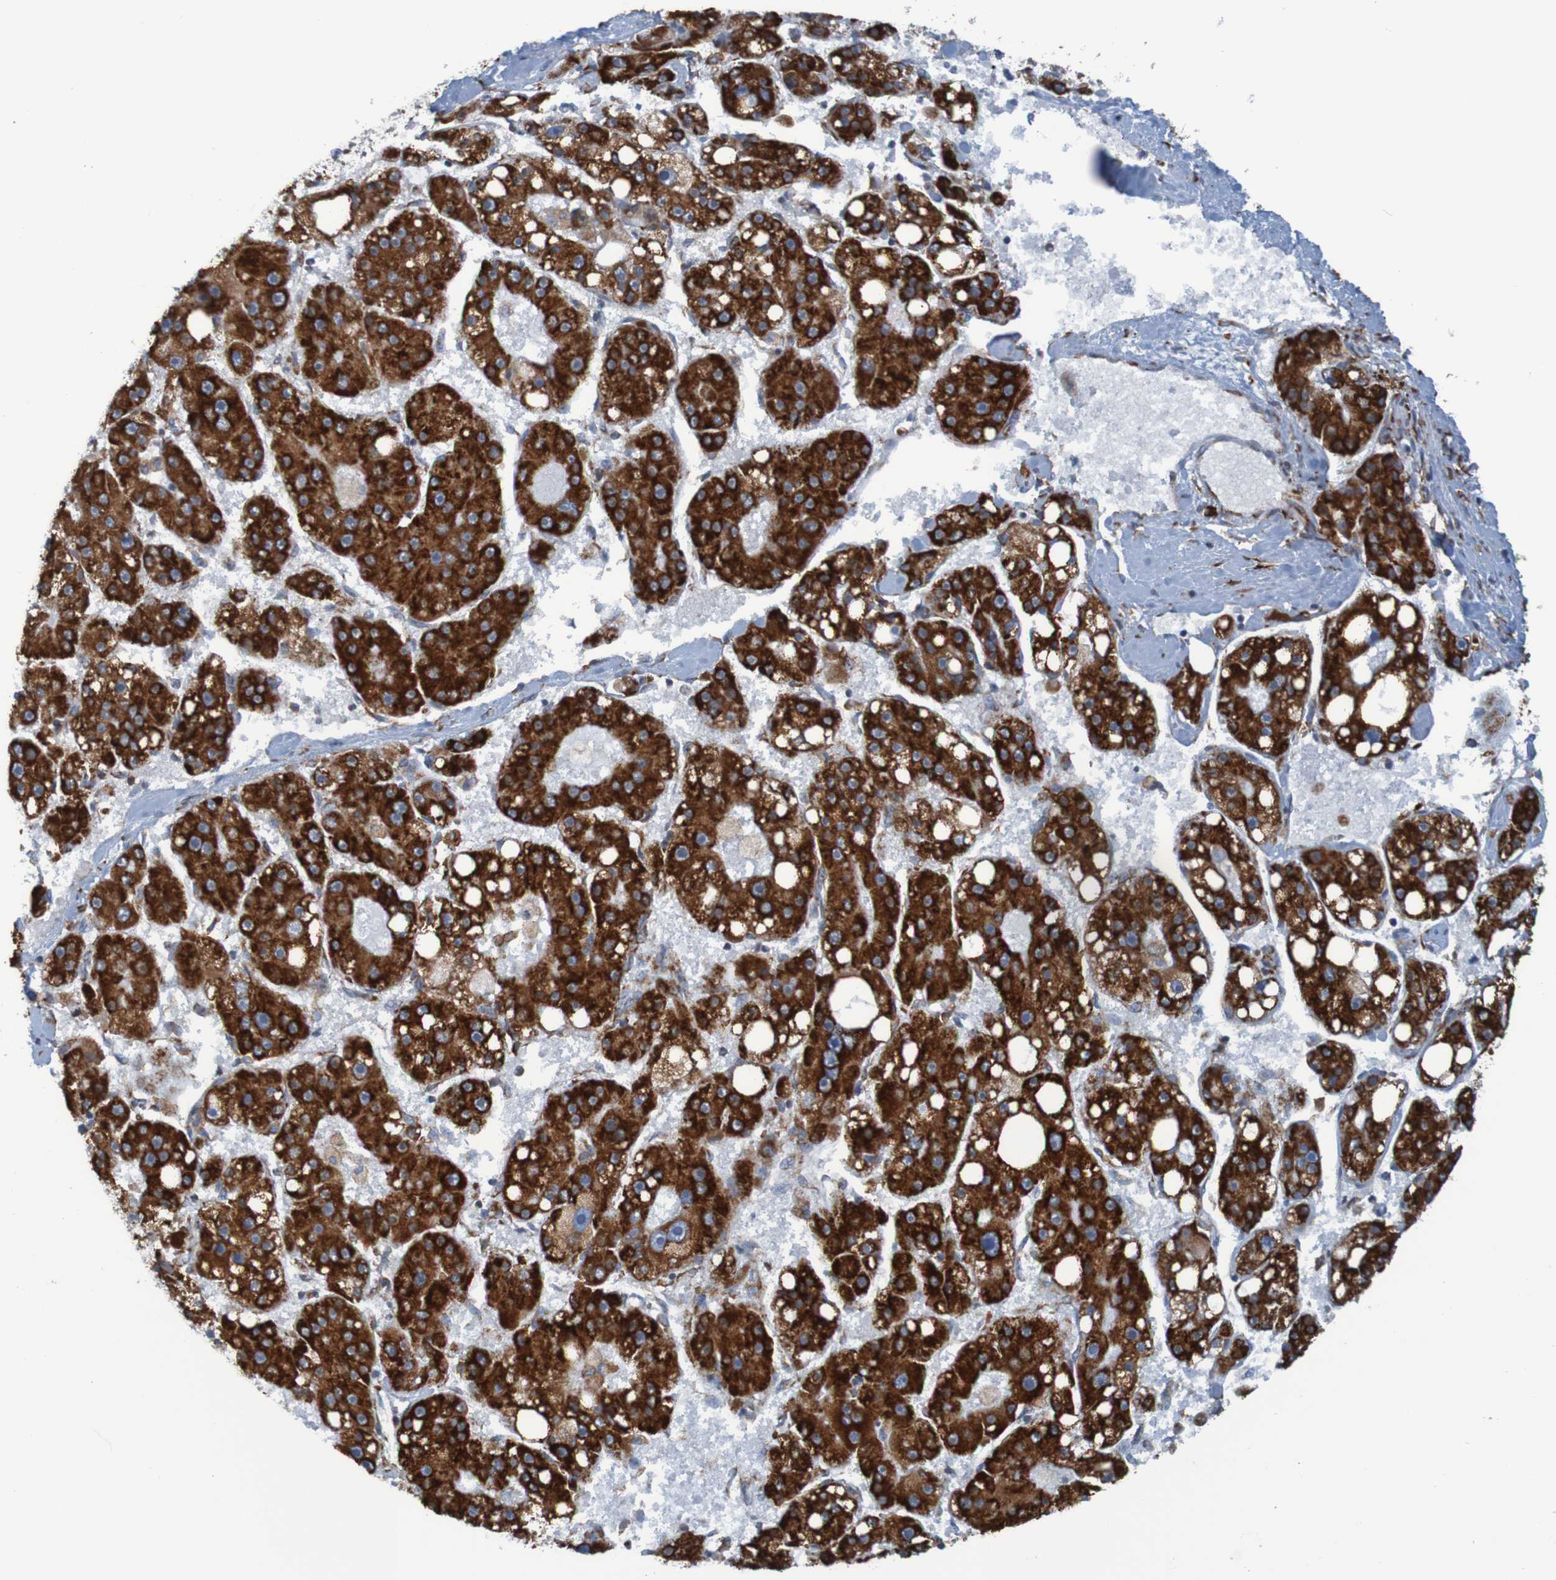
{"staining": {"intensity": "strong", "quantity": ">75%", "location": "cytoplasmic/membranous"}, "tissue": "liver cancer", "cell_type": "Tumor cells", "image_type": "cancer", "snomed": [{"axis": "morphology", "description": "Carcinoma, Hepatocellular, NOS"}, {"axis": "topography", "description": "Liver"}], "caption": "This is an image of immunohistochemistry (IHC) staining of liver hepatocellular carcinoma, which shows strong positivity in the cytoplasmic/membranous of tumor cells.", "gene": "SSR1", "patient": {"sex": "female", "age": 61}}